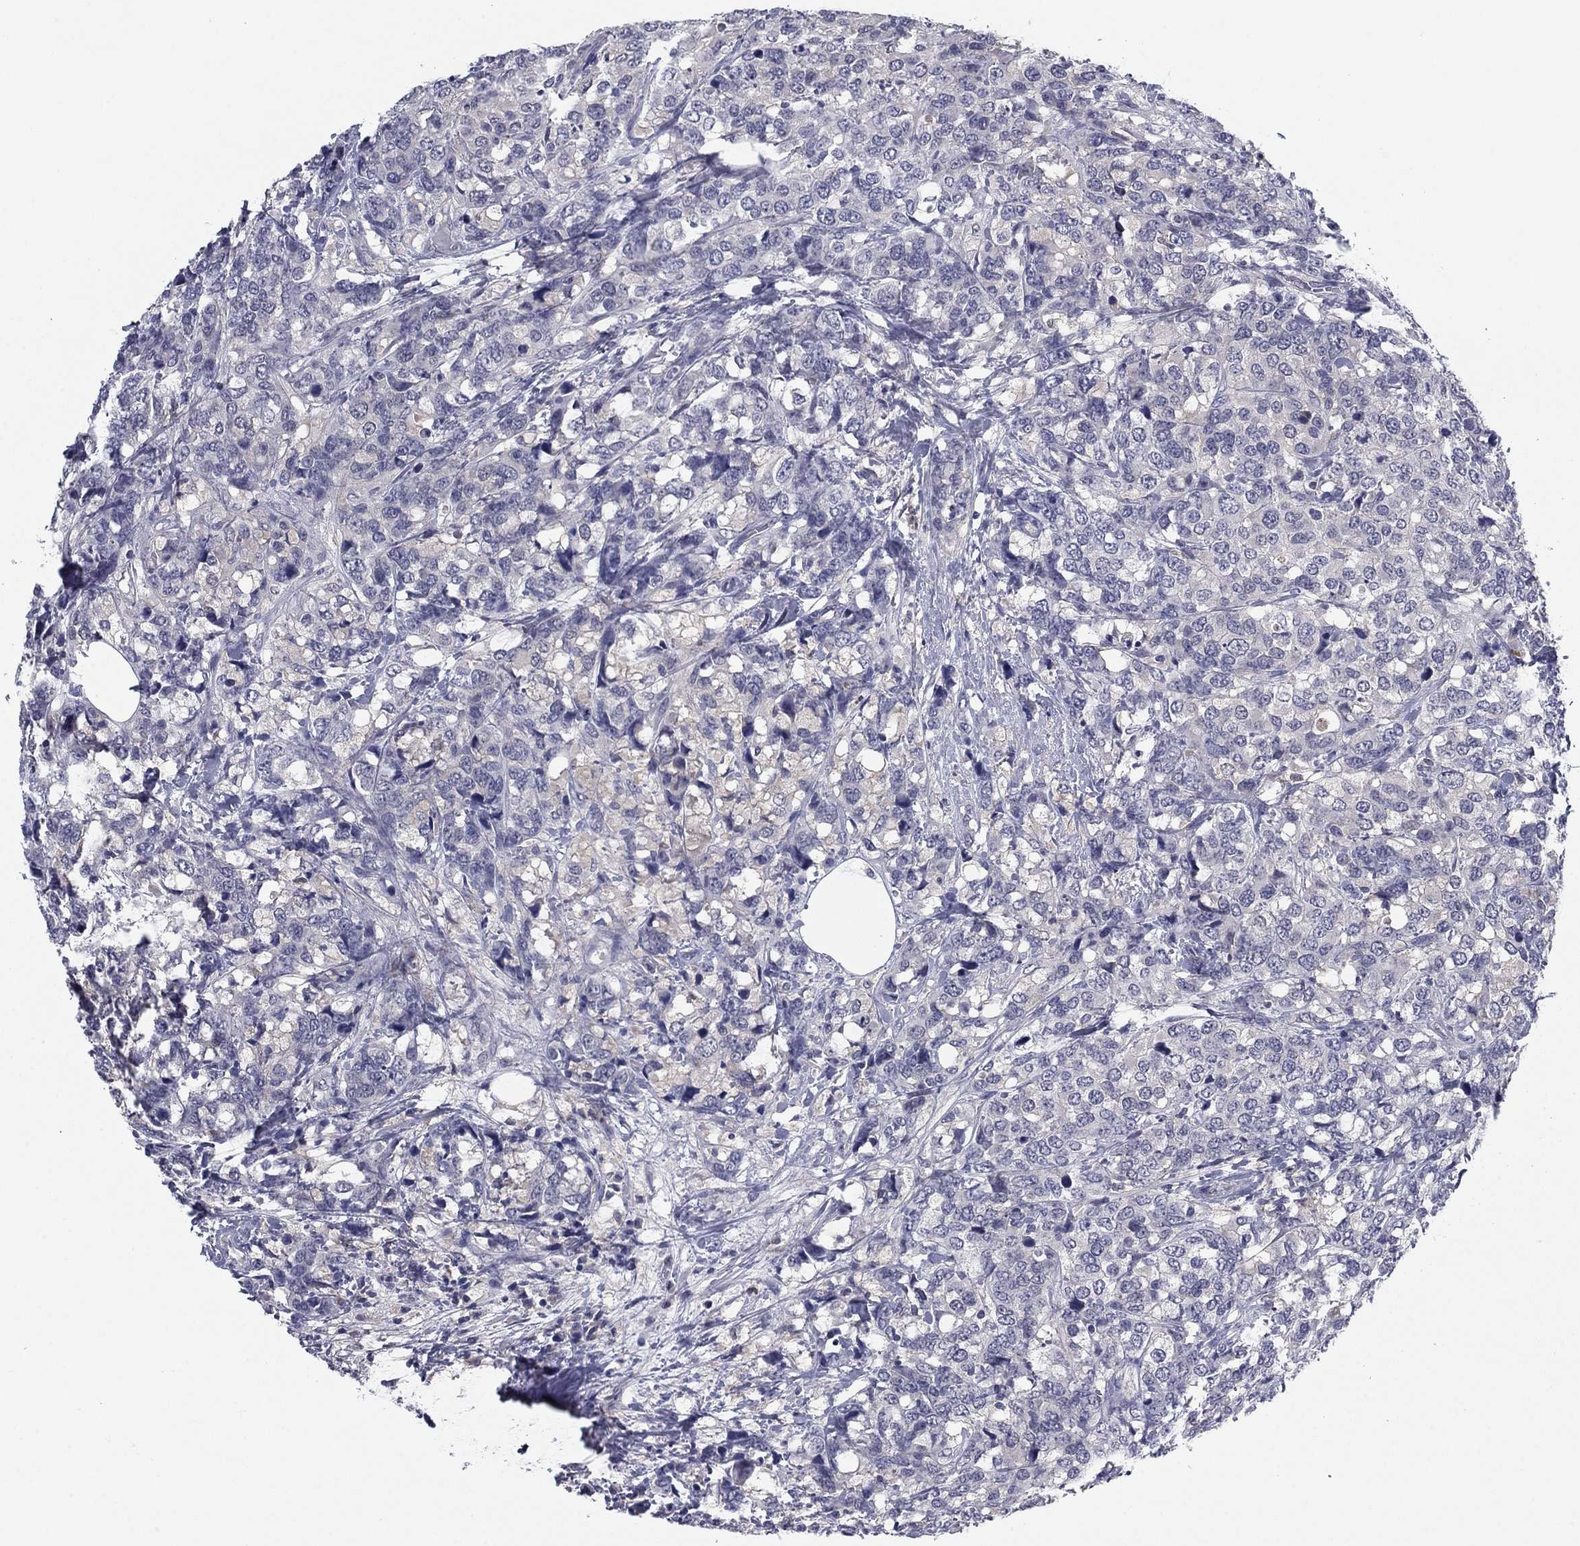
{"staining": {"intensity": "negative", "quantity": "none", "location": "none"}, "tissue": "breast cancer", "cell_type": "Tumor cells", "image_type": "cancer", "snomed": [{"axis": "morphology", "description": "Lobular carcinoma"}, {"axis": "topography", "description": "Breast"}], "caption": "An IHC histopathology image of breast lobular carcinoma is shown. There is no staining in tumor cells of breast lobular carcinoma.", "gene": "REXO5", "patient": {"sex": "female", "age": 59}}